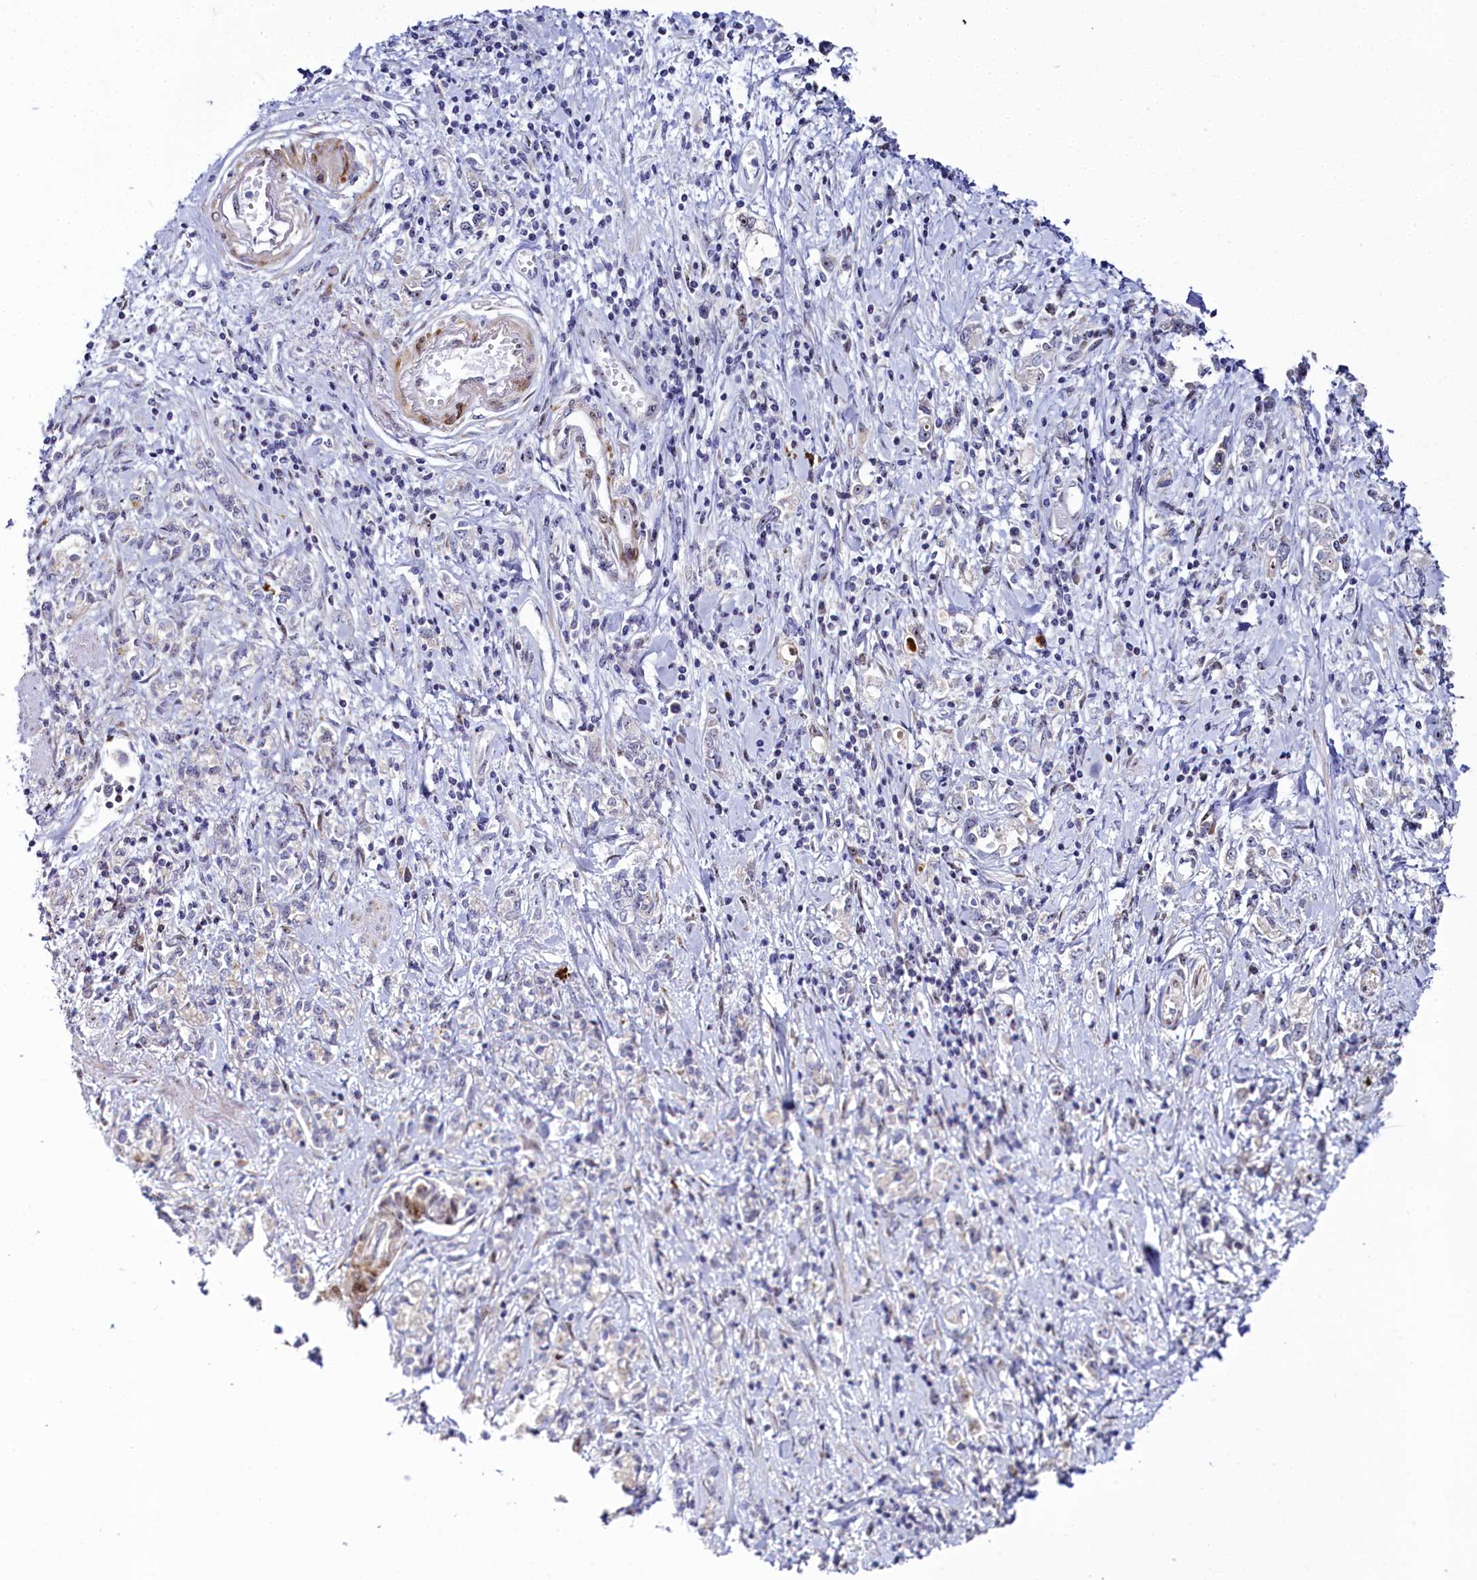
{"staining": {"intensity": "negative", "quantity": "none", "location": "none"}, "tissue": "stomach cancer", "cell_type": "Tumor cells", "image_type": "cancer", "snomed": [{"axis": "morphology", "description": "Adenocarcinoma, NOS"}, {"axis": "topography", "description": "Stomach"}], "caption": "The photomicrograph shows no staining of tumor cells in stomach adenocarcinoma. Nuclei are stained in blue.", "gene": "TCOF1", "patient": {"sex": "female", "age": 76}}